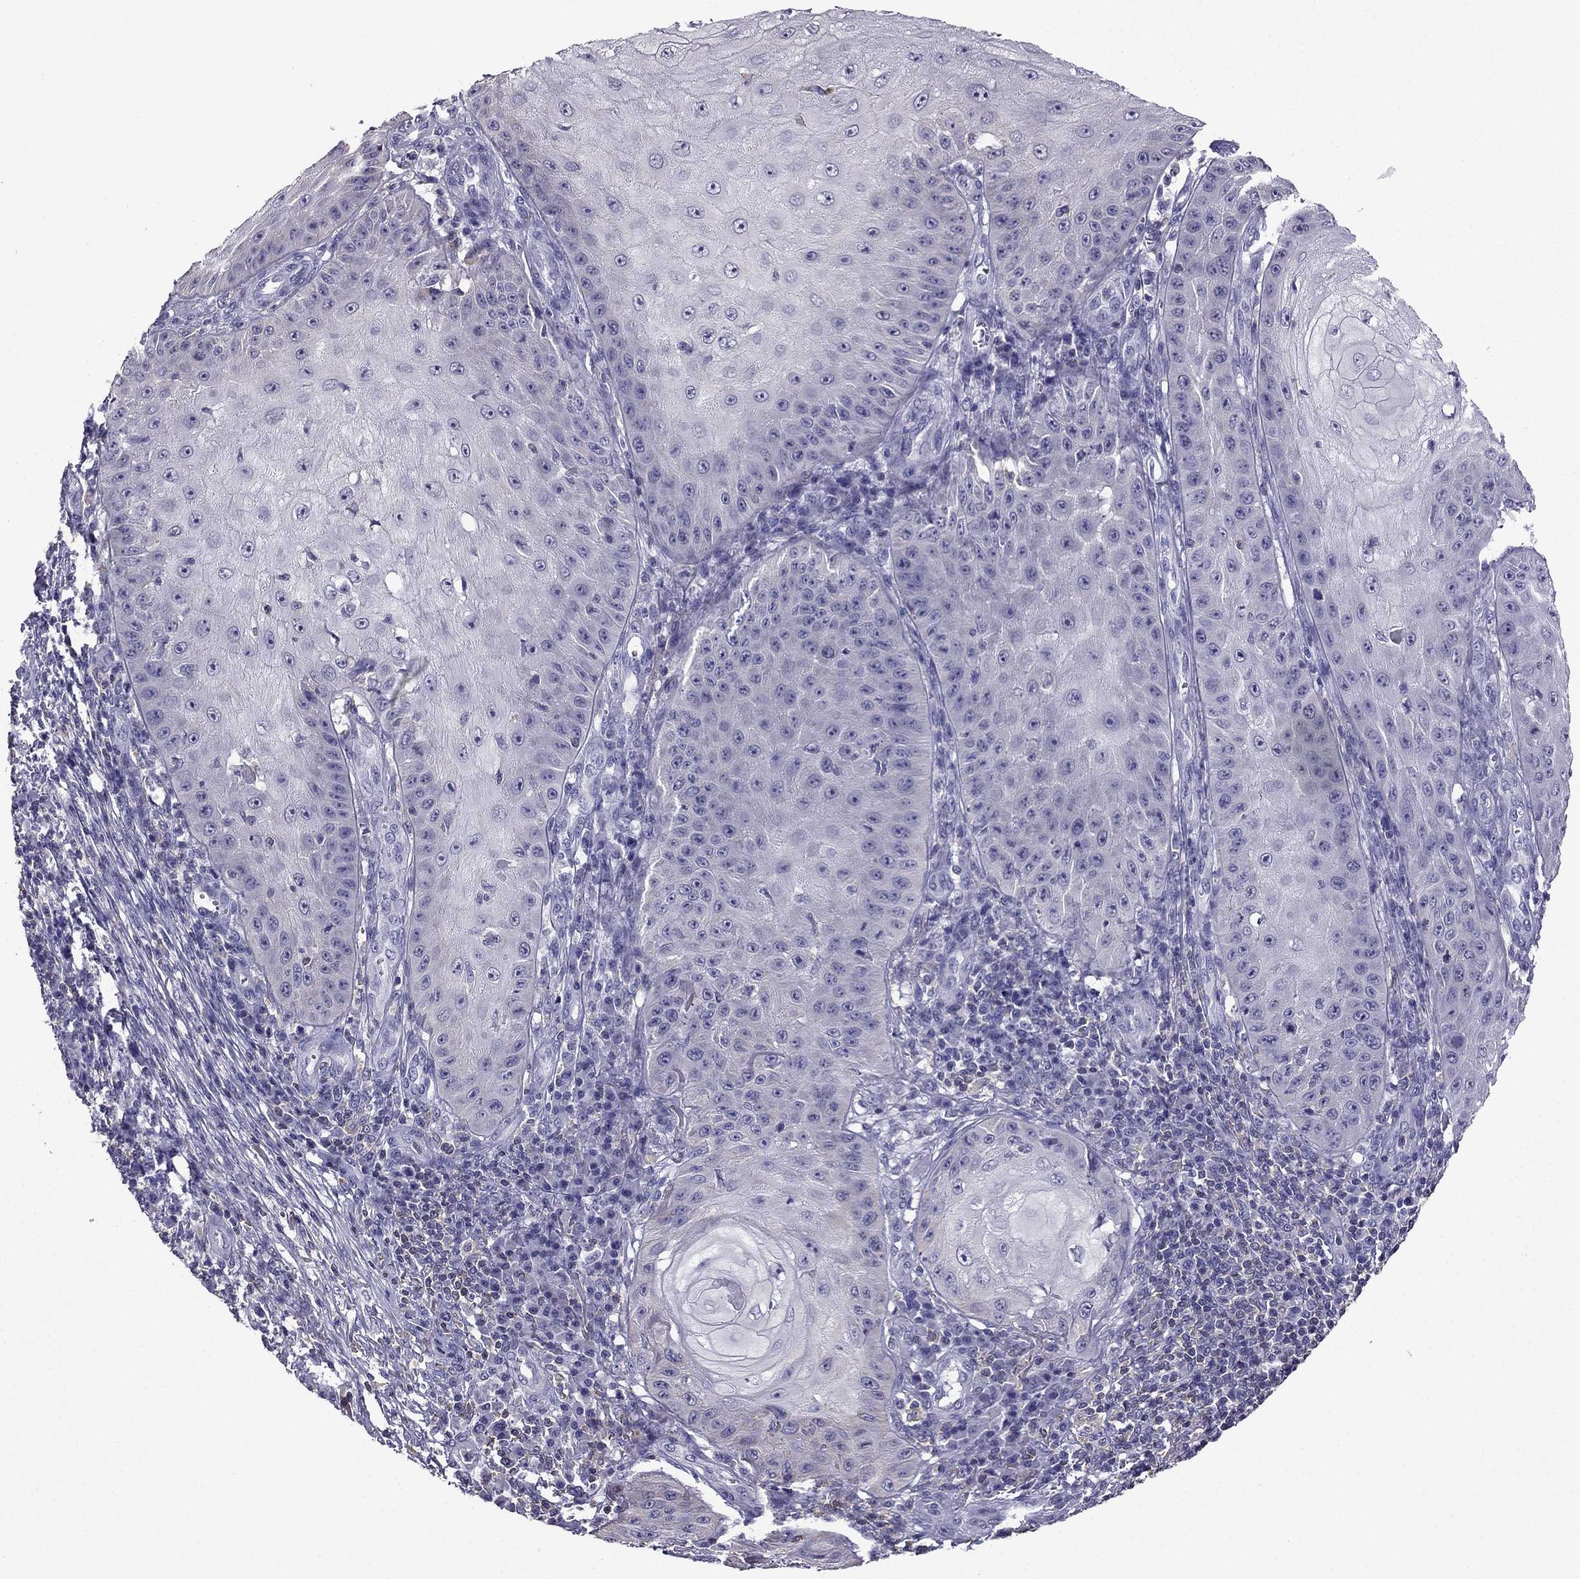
{"staining": {"intensity": "negative", "quantity": "none", "location": "none"}, "tissue": "skin cancer", "cell_type": "Tumor cells", "image_type": "cancer", "snomed": [{"axis": "morphology", "description": "Squamous cell carcinoma, NOS"}, {"axis": "topography", "description": "Skin"}], "caption": "DAB (3,3'-diaminobenzidine) immunohistochemical staining of squamous cell carcinoma (skin) exhibits no significant staining in tumor cells. (Stains: DAB immunohistochemistry with hematoxylin counter stain, Microscopy: brightfield microscopy at high magnification).", "gene": "CCK", "patient": {"sex": "male", "age": 70}}